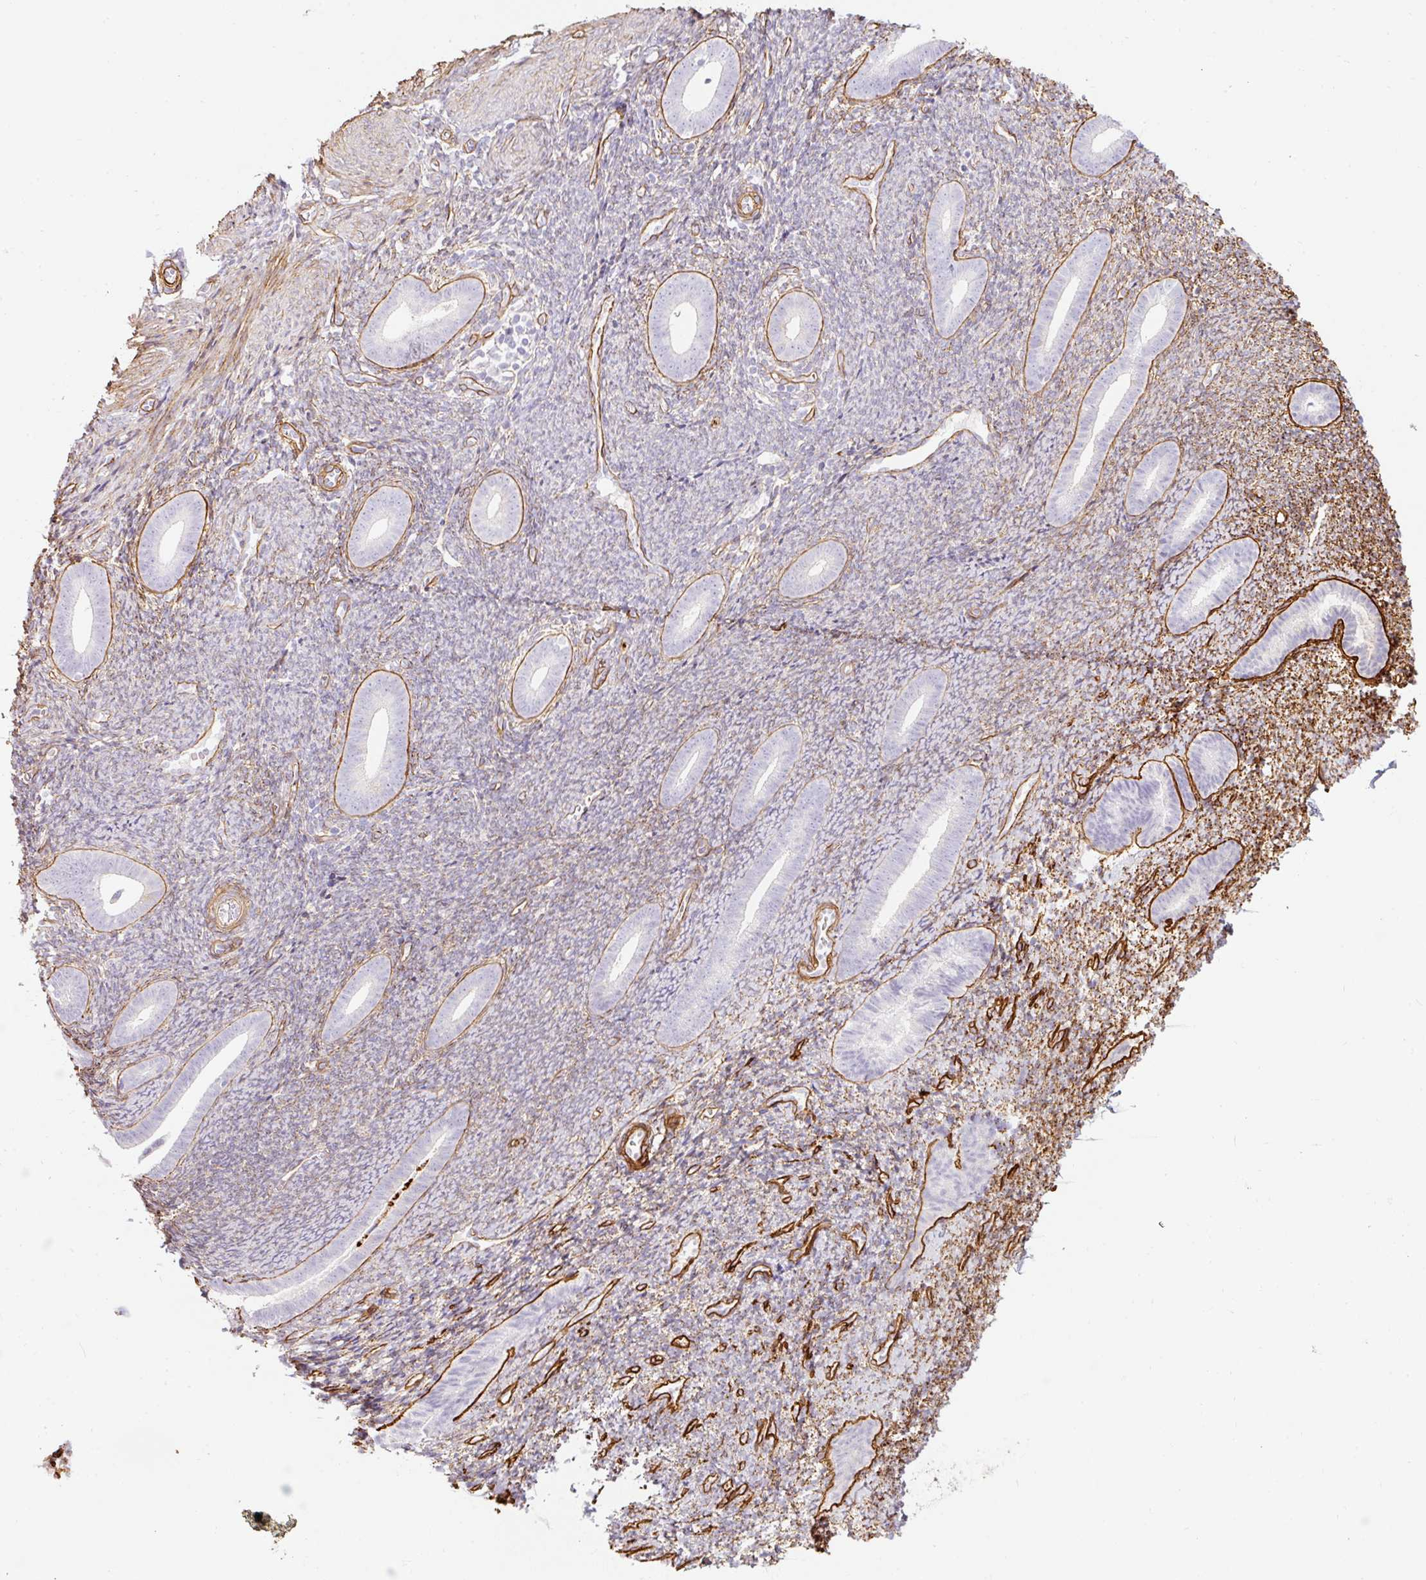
{"staining": {"intensity": "negative", "quantity": "none", "location": "none"}, "tissue": "endometrium", "cell_type": "Cells in endometrial stroma", "image_type": "normal", "snomed": [{"axis": "morphology", "description": "Normal tissue, NOS"}, {"axis": "topography", "description": "Endometrium"}], "caption": "The image displays no staining of cells in endometrial stroma in unremarkable endometrium. The staining is performed using DAB brown chromogen with nuclei counter-stained in using hematoxylin.", "gene": "LOXL4", "patient": {"sex": "female", "age": 39}}